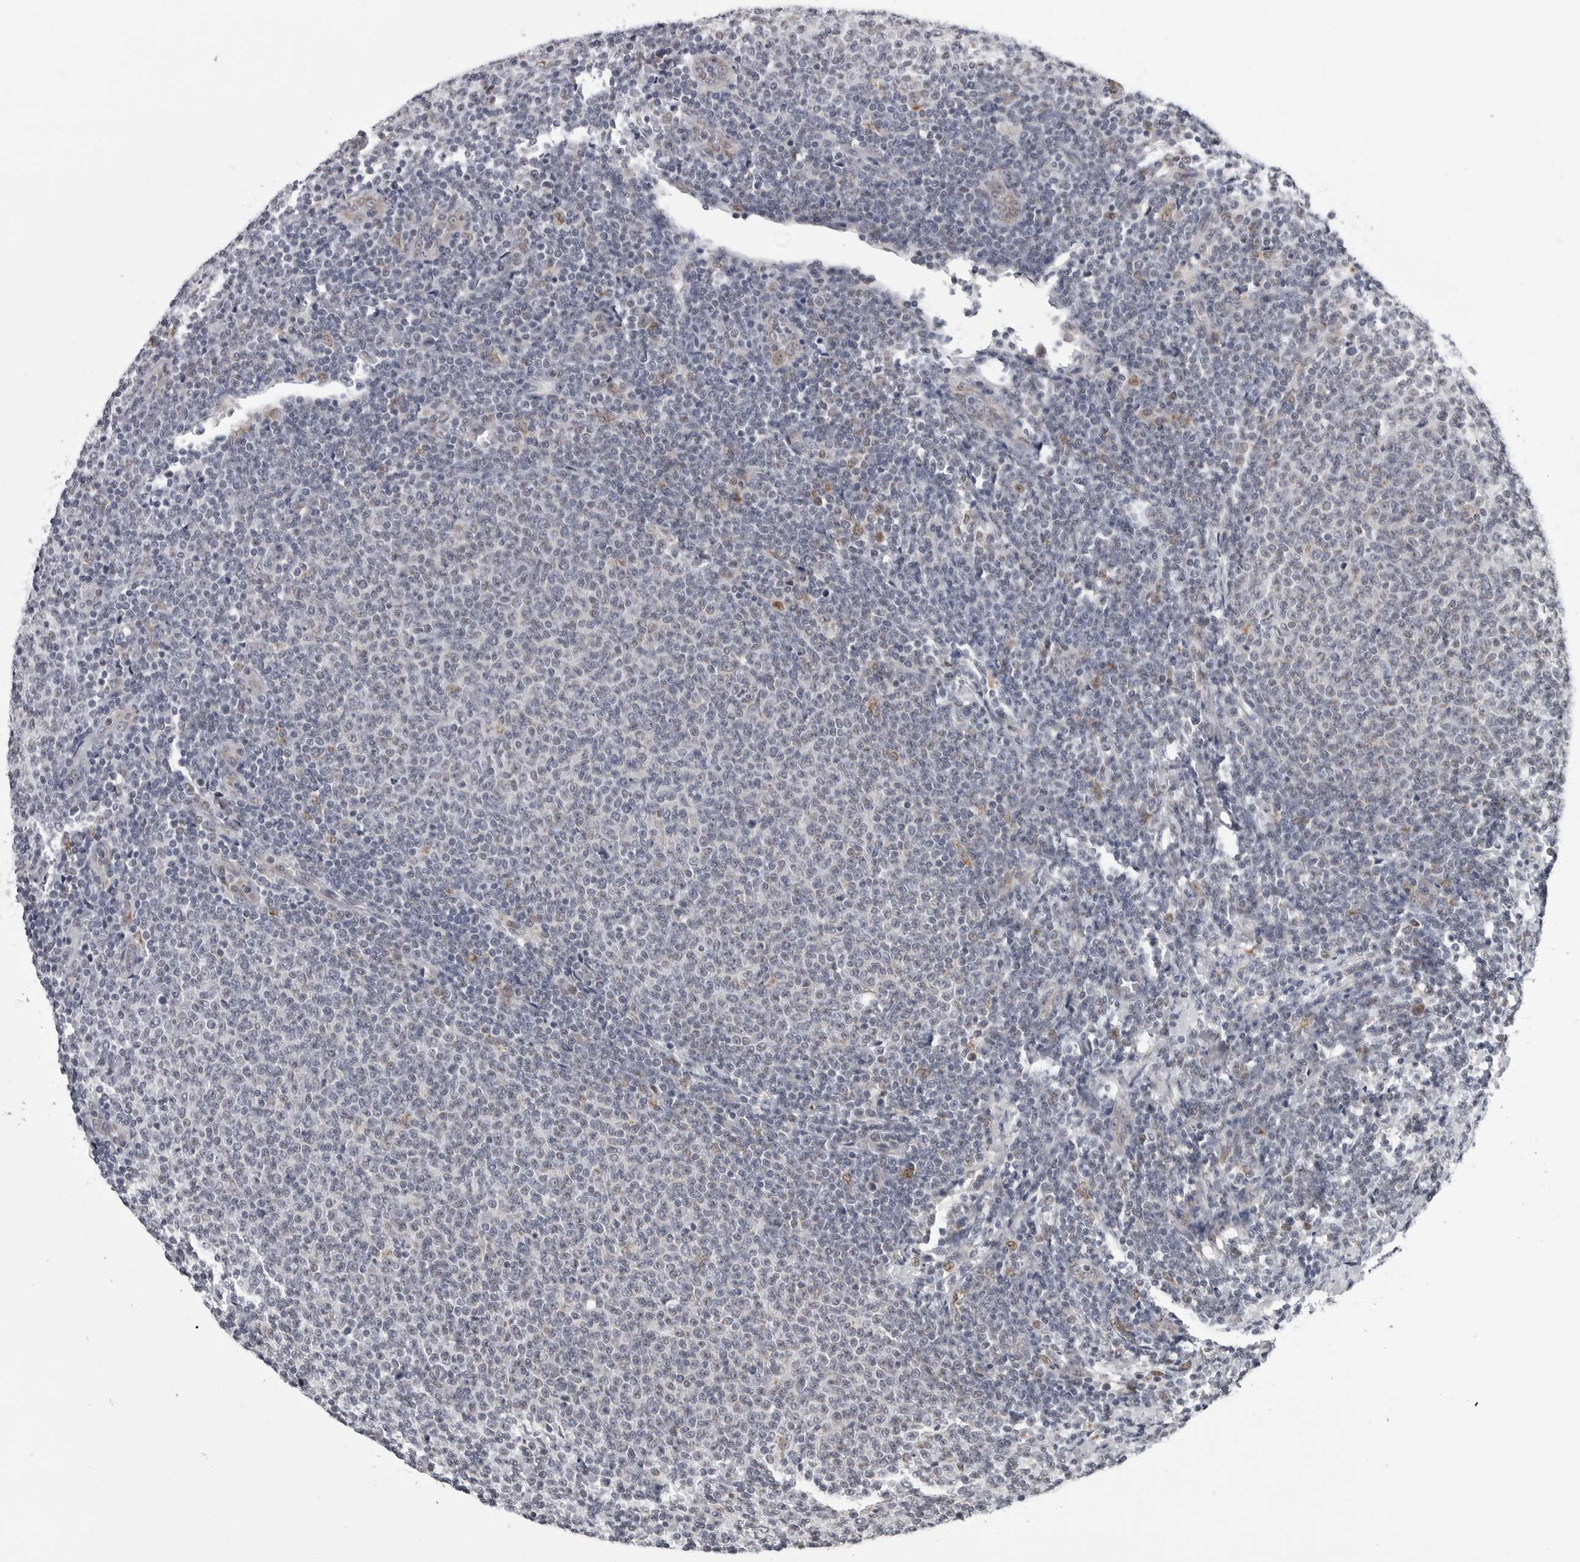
{"staining": {"intensity": "negative", "quantity": "none", "location": "none"}, "tissue": "lymphoma", "cell_type": "Tumor cells", "image_type": "cancer", "snomed": [{"axis": "morphology", "description": "Malignant lymphoma, non-Hodgkin's type, Low grade"}, {"axis": "topography", "description": "Lymph node"}], "caption": "IHC photomicrograph of lymphoma stained for a protein (brown), which exhibits no expression in tumor cells.", "gene": "CPT2", "patient": {"sex": "male", "age": 66}}